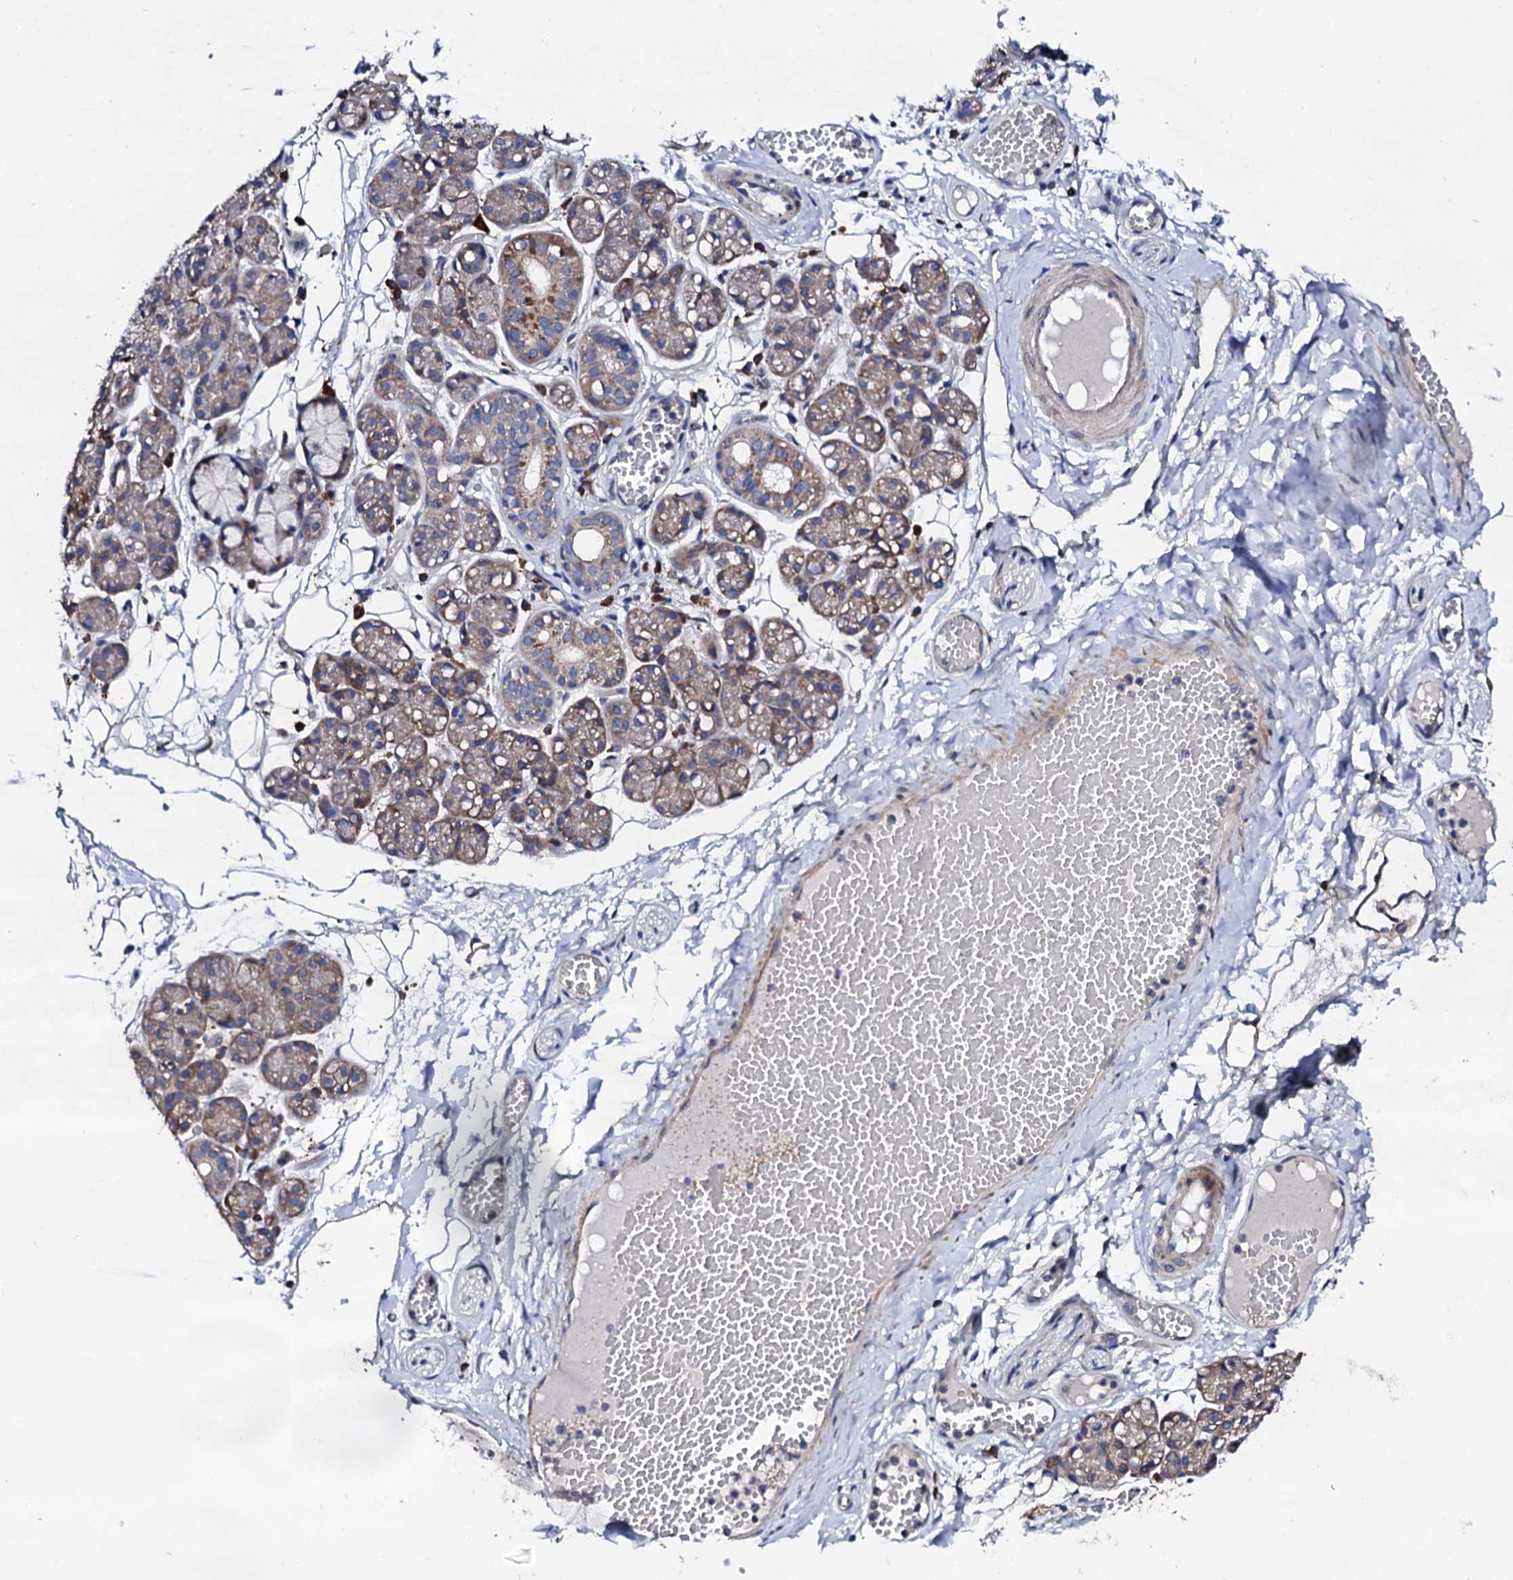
{"staining": {"intensity": "weak", "quantity": "25%-75%", "location": "cytoplasmic/membranous"}, "tissue": "salivary gland", "cell_type": "Glandular cells", "image_type": "normal", "snomed": [{"axis": "morphology", "description": "Normal tissue, NOS"}, {"axis": "topography", "description": "Salivary gland"}], "caption": "Protein analysis of unremarkable salivary gland reveals weak cytoplasmic/membranous expression in about 25%-75% of glandular cells. (Stains: DAB (3,3'-diaminobenzidine) in brown, nuclei in blue, Microscopy: brightfield microscopy at high magnification).", "gene": "LIPT2", "patient": {"sex": "male", "age": 63}}